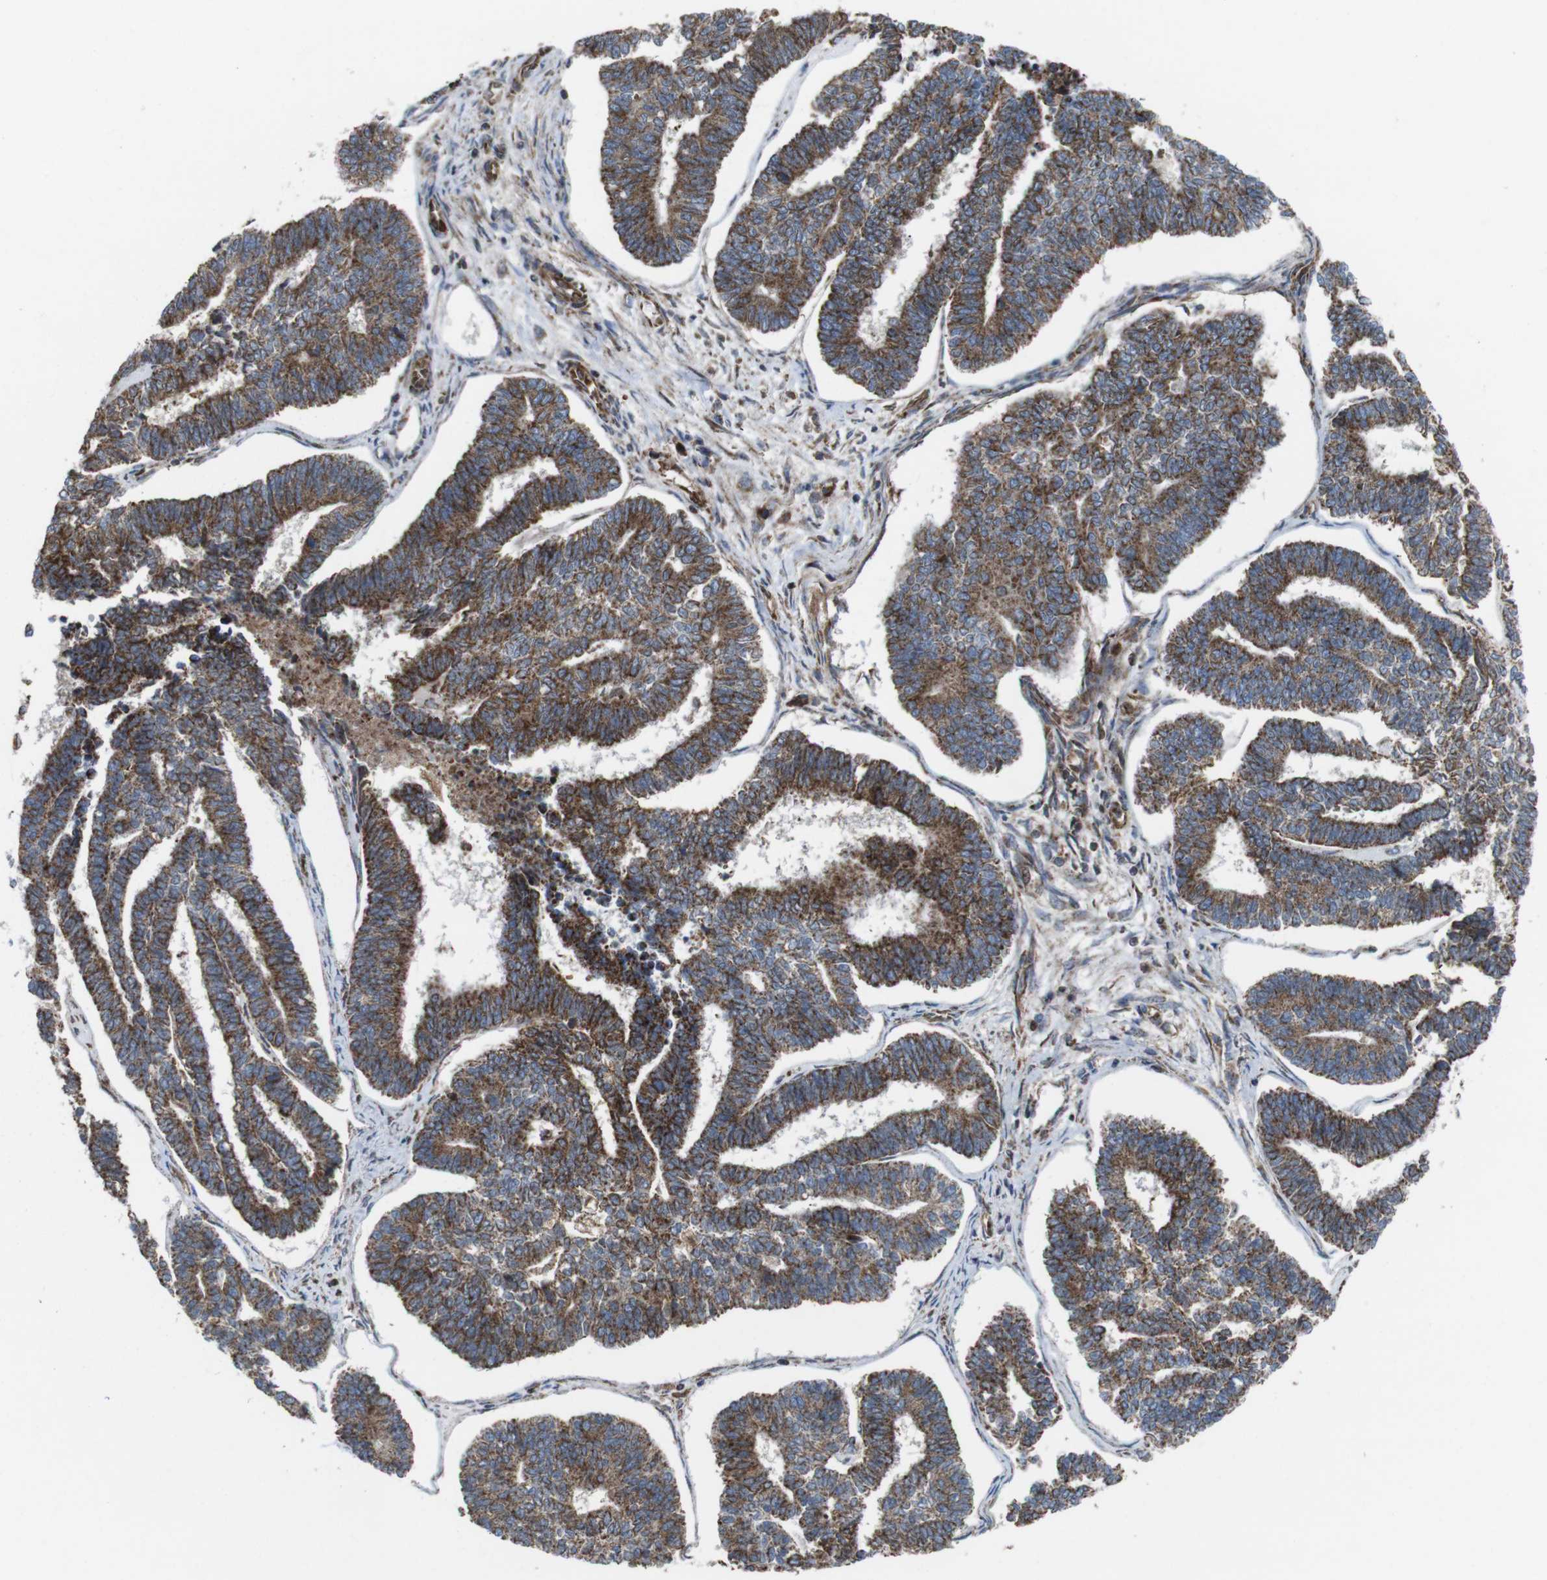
{"staining": {"intensity": "moderate", "quantity": ">75%", "location": "cytoplasmic/membranous"}, "tissue": "endometrial cancer", "cell_type": "Tumor cells", "image_type": "cancer", "snomed": [{"axis": "morphology", "description": "Adenocarcinoma, NOS"}, {"axis": "topography", "description": "Endometrium"}], "caption": "An image of human endometrial adenocarcinoma stained for a protein shows moderate cytoplasmic/membranous brown staining in tumor cells.", "gene": "HK1", "patient": {"sex": "female", "age": 70}}